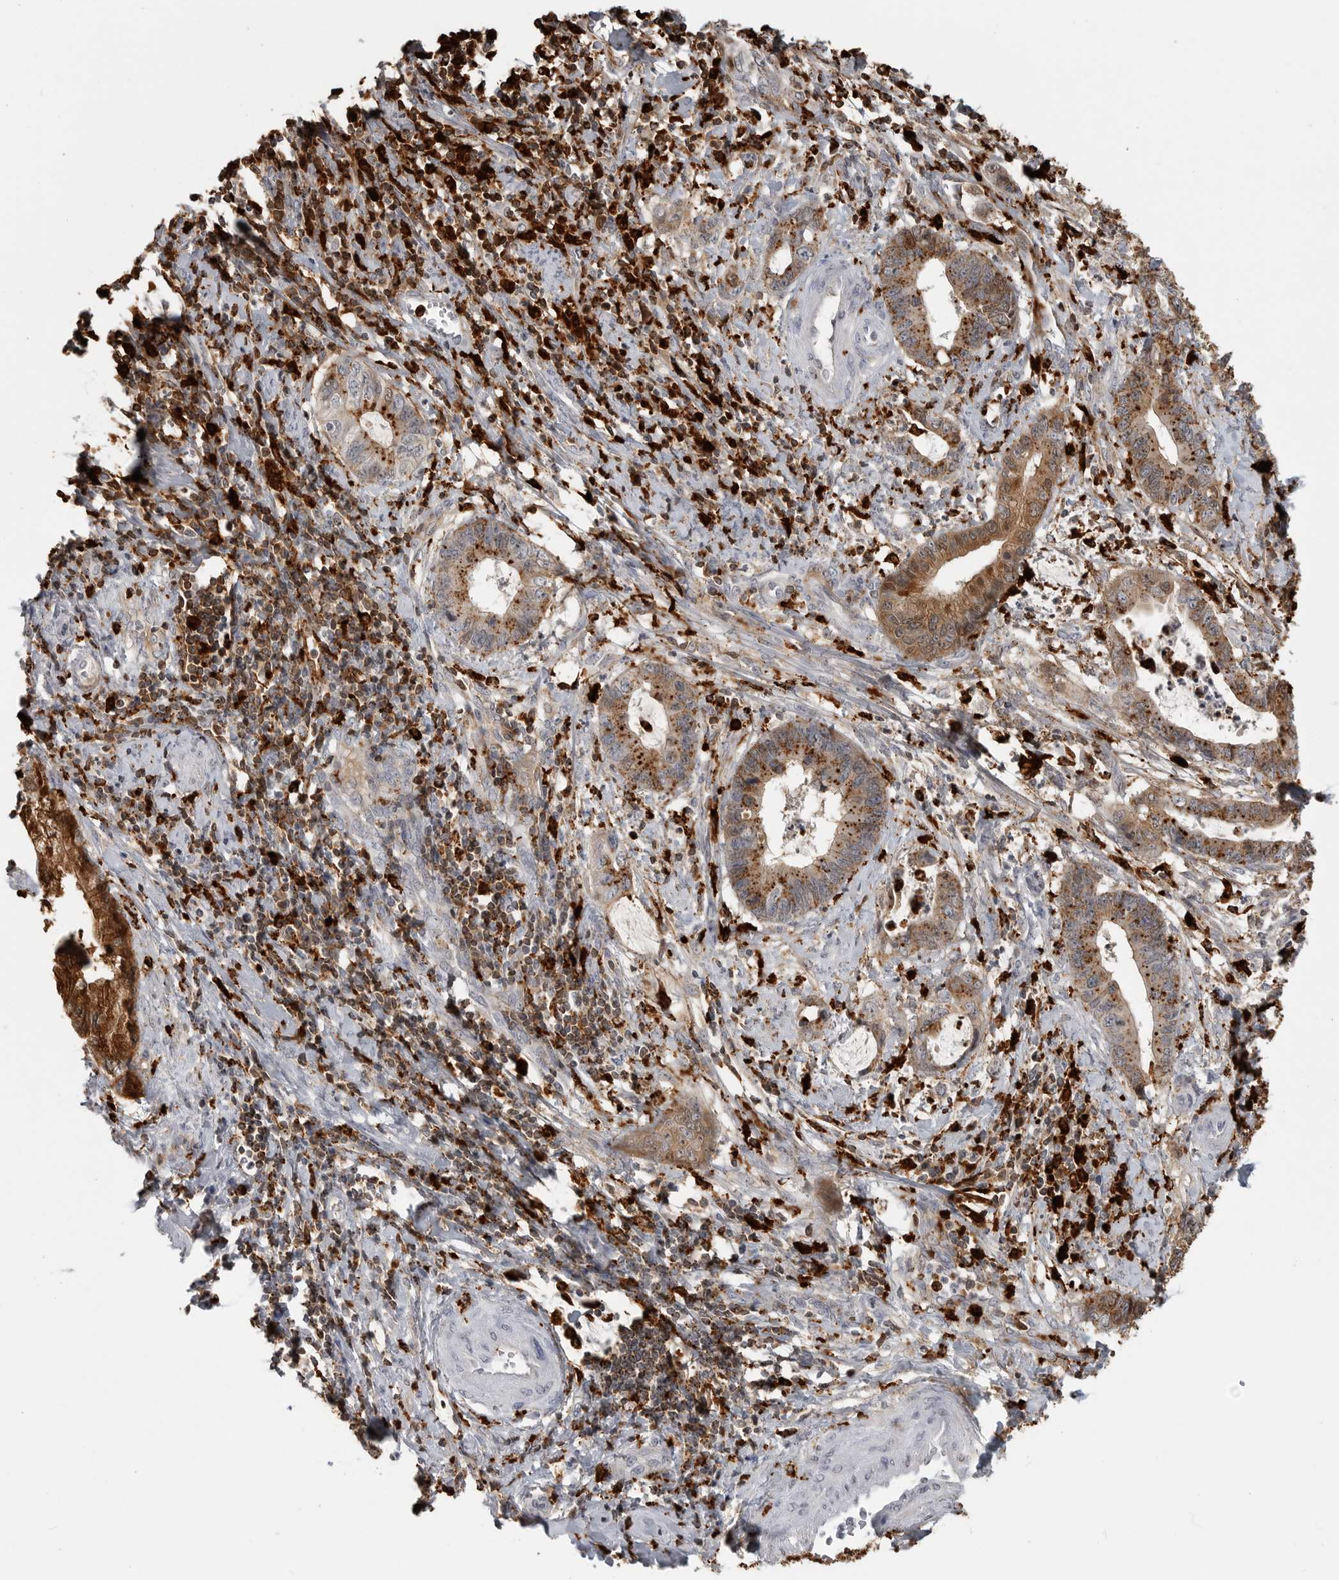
{"staining": {"intensity": "strong", "quantity": ">75%", "location": "cytoplasmic/membranous"}, "tissue": "cervical cancer", "cell_type": "Tumor cells", "image_type": "cancer", "snomed": [{"axis": "morphology", "description": "Adenocarcinoma, NOS"}, {"axis": "topography", "description": "Cervix"}], "caption": "IHC of human cervical cancer shows high levels of strong cytoplasmic/membranous staining in about >75% of tumor cells.", "gene": "IFI30", "patient": {"sex": "female", "age": 44}}